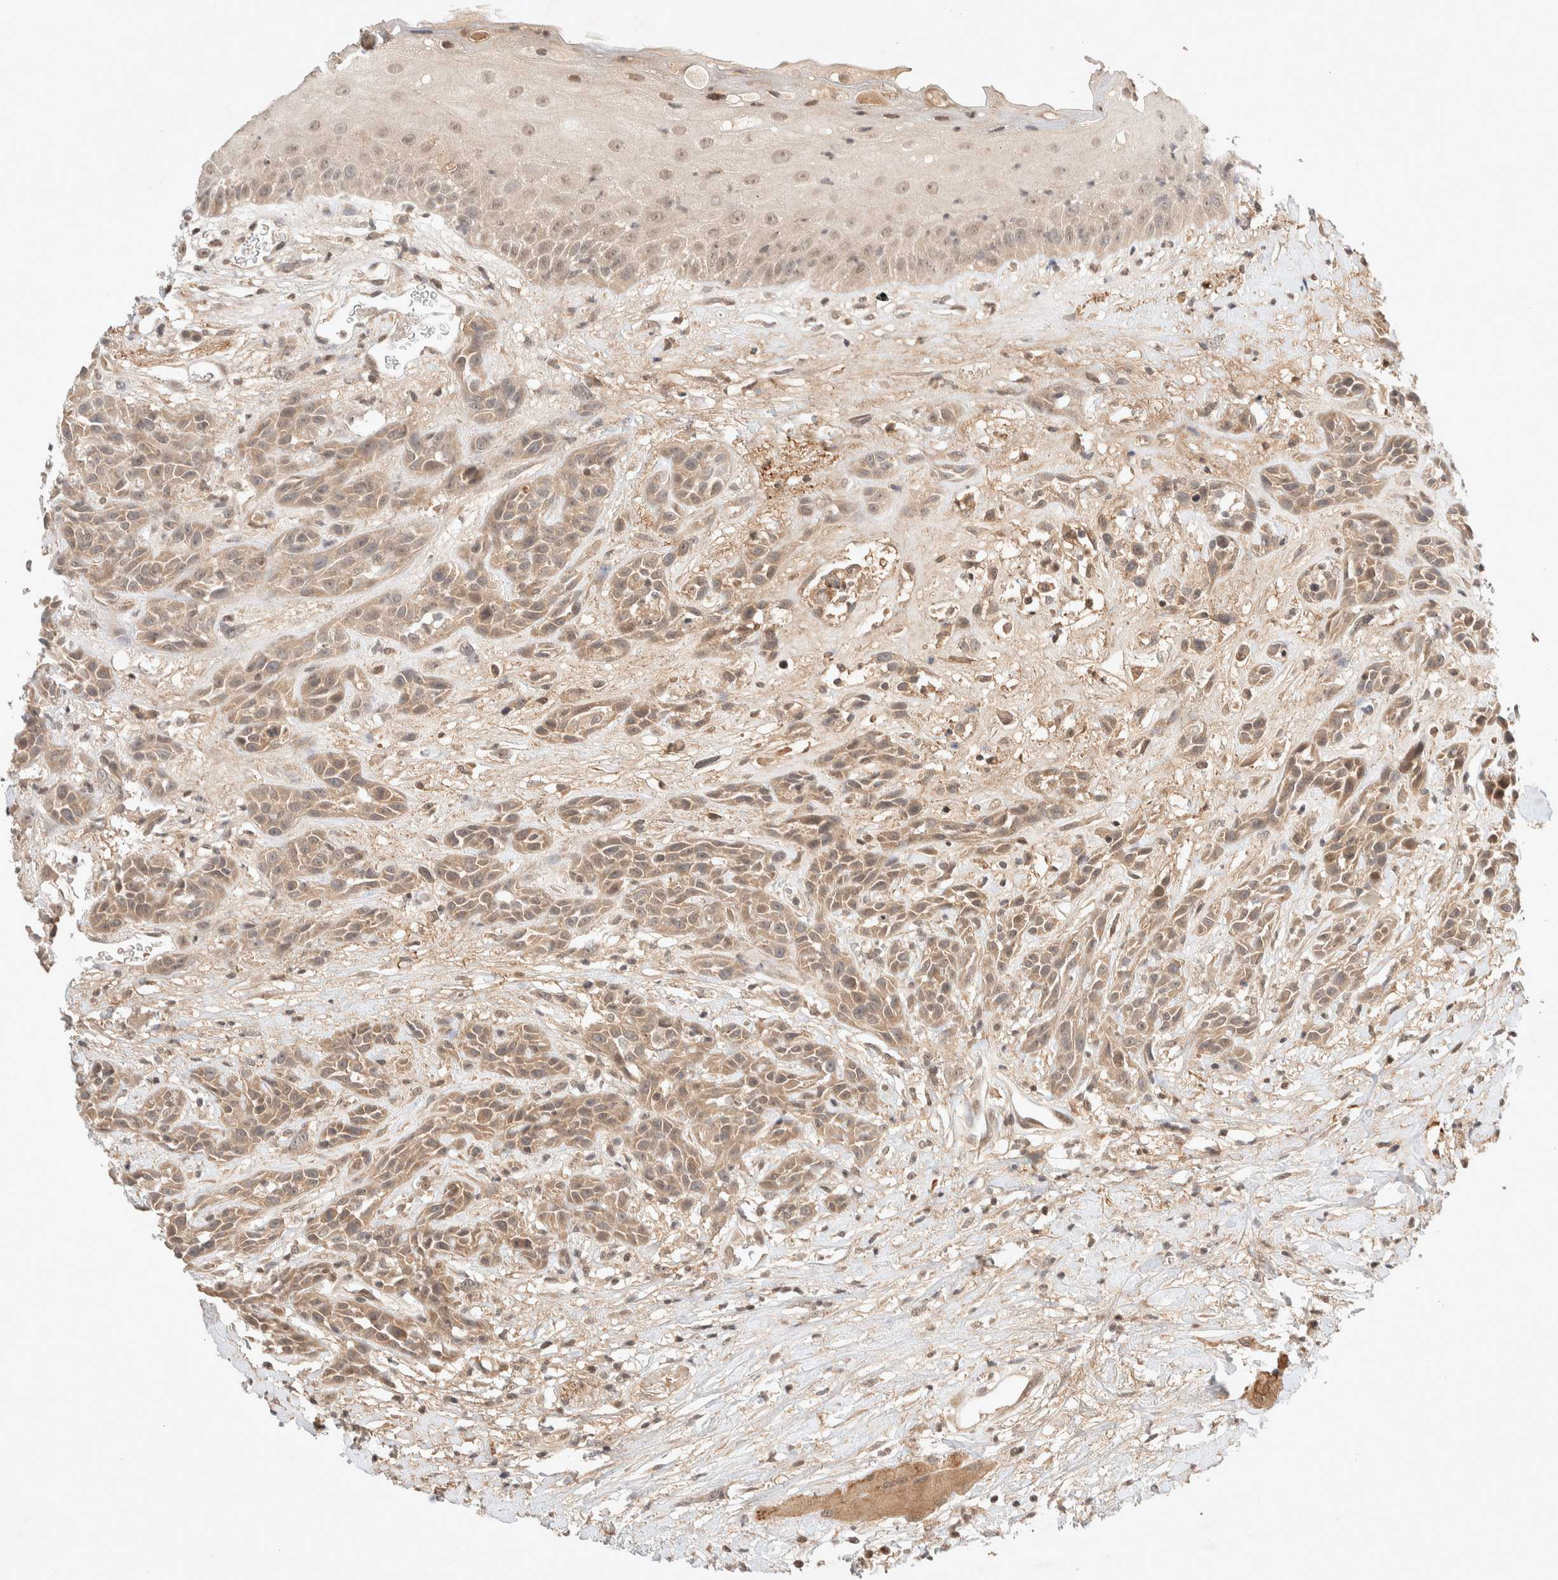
{"staining": {"intensity": "weak", "quantity": ">75%", "location": "cytoplasmic/membranous"}, "tissue": "head and neck cancer", "cell_type": "Tumor cells", "image_type": "cancer", "snomed": [{"axis": "morphology", "description": "Normal tissue, NOS"}, {"axis": "morphology", "description": "Squamous cell carcinoma, NOS"}, {"axis": "topography", "description": "Cartilage tissue"}, {"axis": "topography", "description": "Head-Neck"}], "caption": "Immunohistochemical staining of head and neck cancer reveals low levels of weak cytoplasmic/membranous staining in about >75% of tumor cells.", "gene": "THRA", "patient": {"sex": "male", "age": 62}}